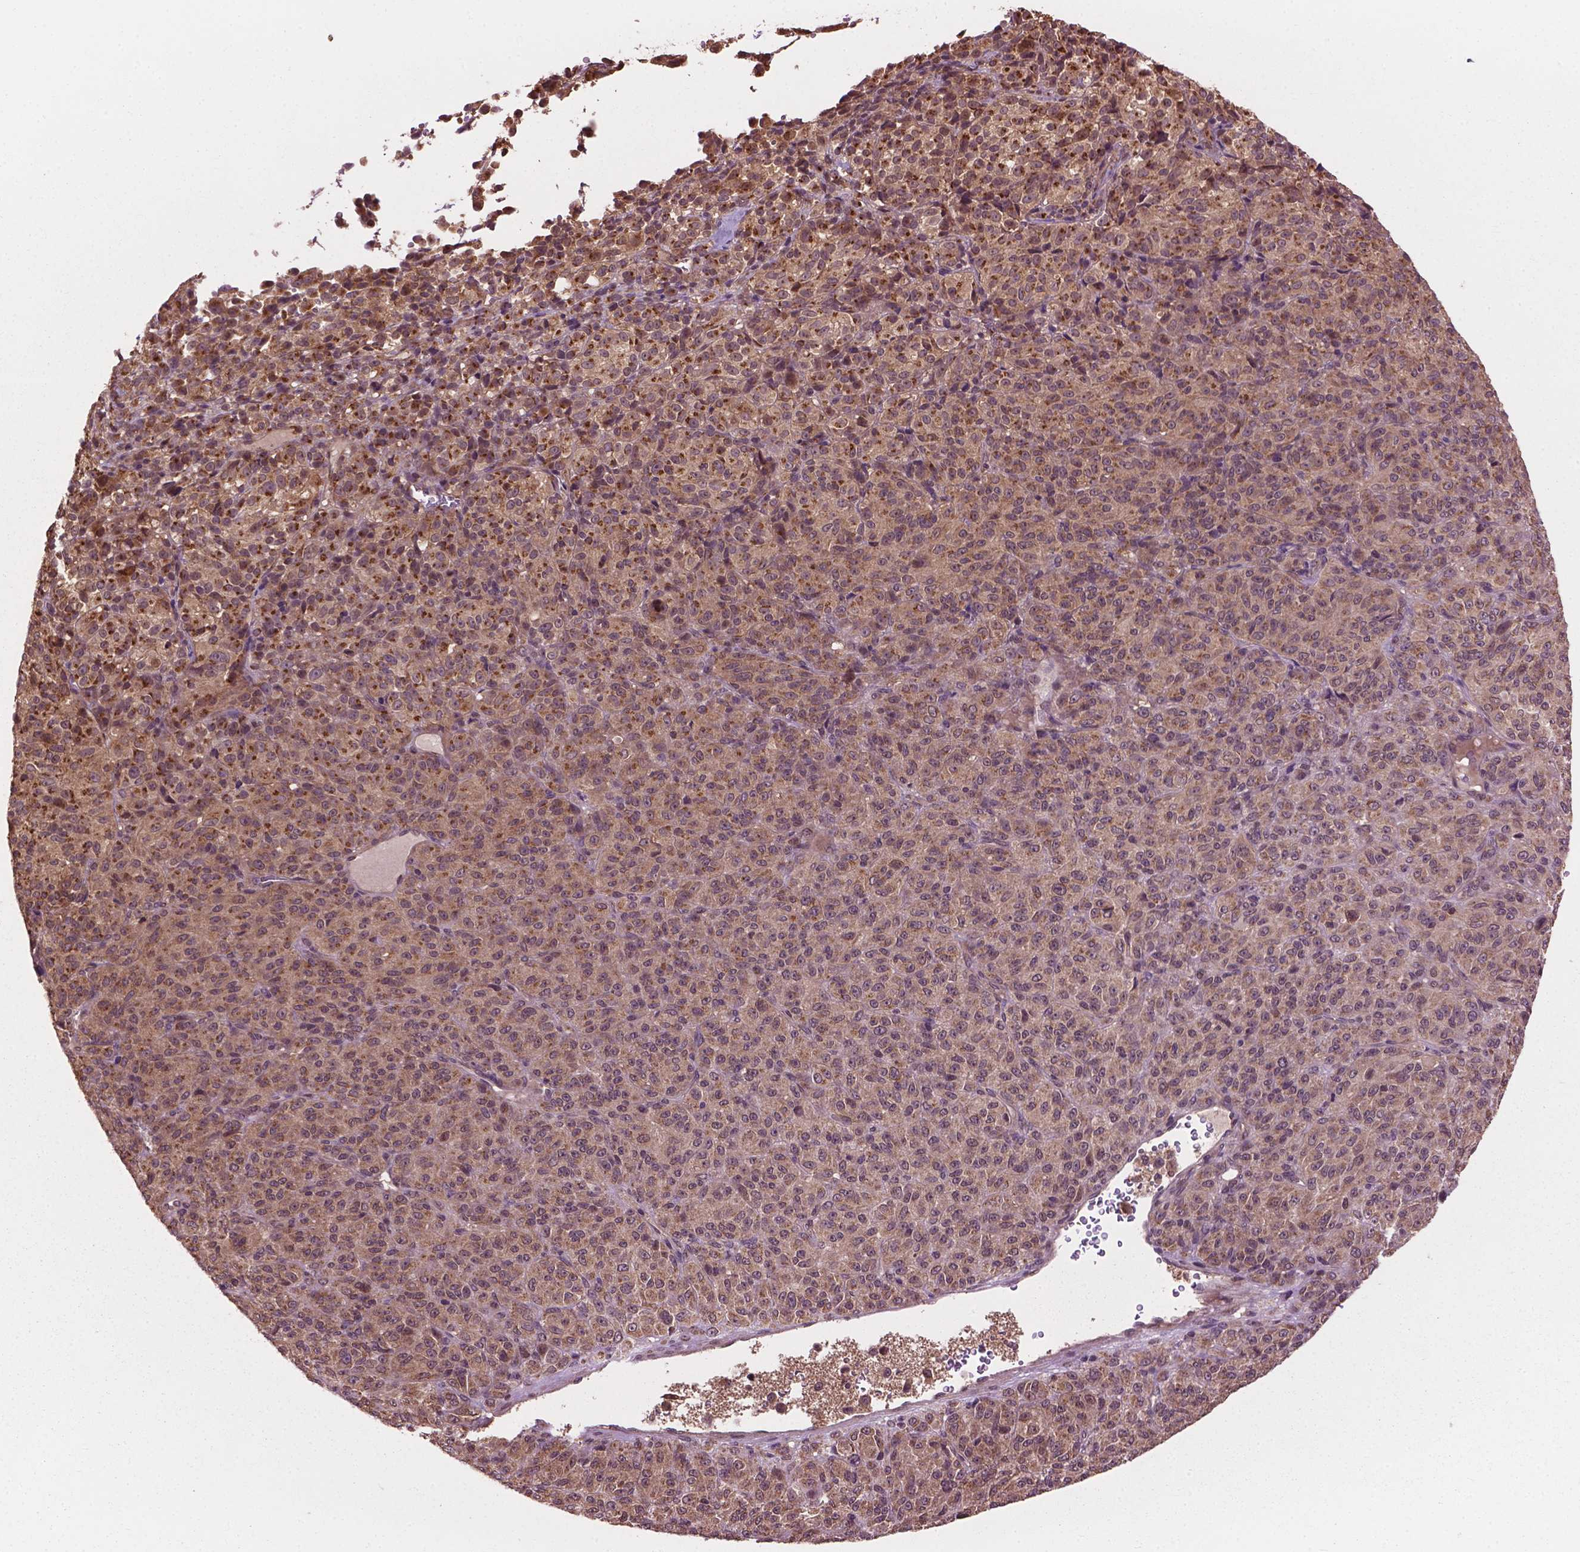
{"staining": {"intensity": "moderate", "quantity": "<25%", "location": "cytoplasmic/membranous"}, "tissue": "melanoma", "cell_type": "Tumor cells", "image_type": "cancer", "snomed": [{"axis": "morphology", "description": "Malignant melanoma, Metastatic site"}, {"axis": "topography", "description": "Brain"}], "caption": "This image reveals immunohistochemistry (IHC) staining of human melanoma, with low moderate cytoplasmic/membranous staining in approximately <25% of tumor cells.", "gene": "PPP1CB", "patient": {"sex": "female", "age": 56}}